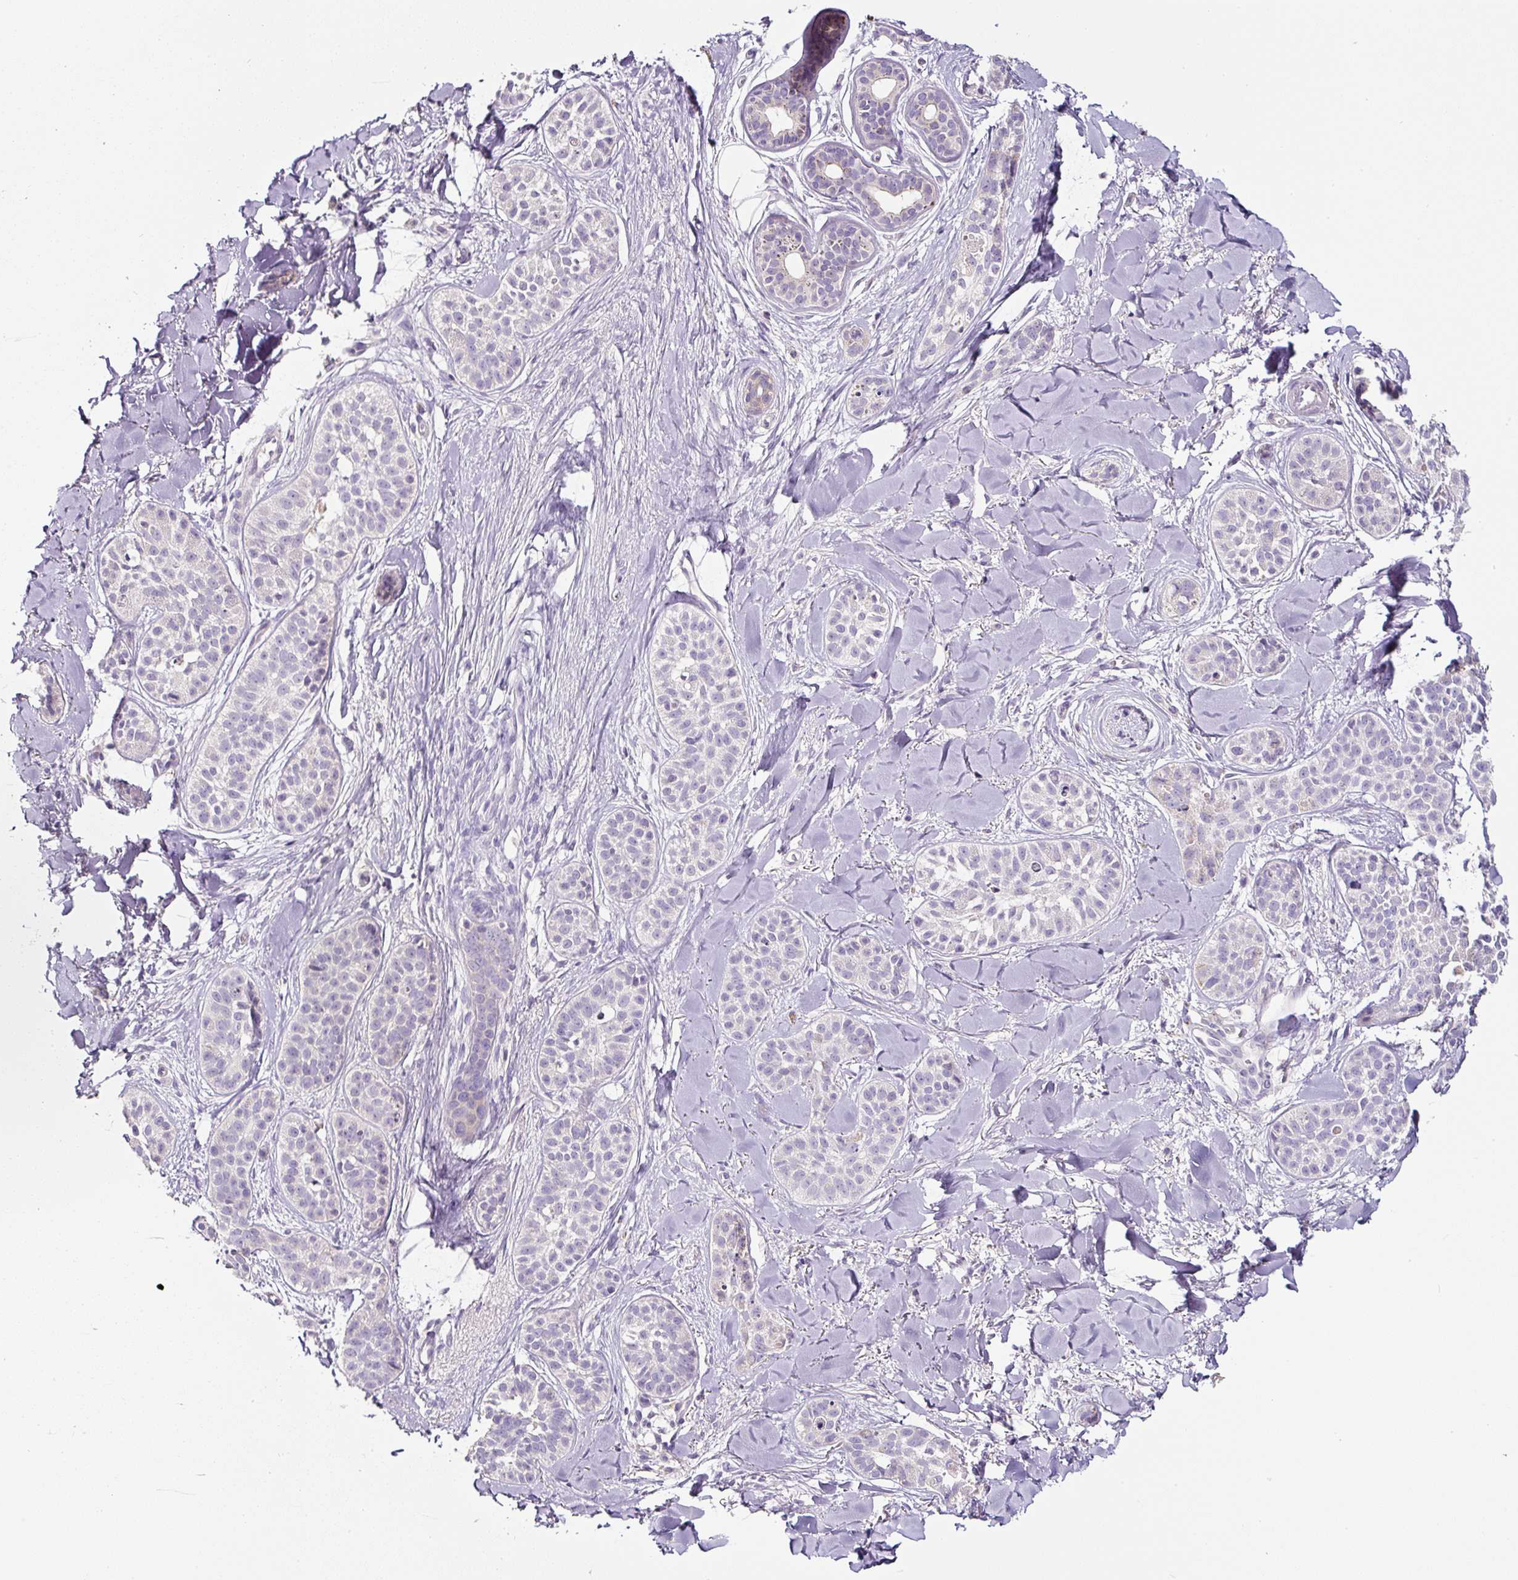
{"staining": {"intensity": "negative", "quantity": "none", "location": "none"}, "tissue": "skin cancer", "cell_type": "Tumor cells", "image_type": "cancer", "snomed": [{"axis": "morphology", "description": "Basal cell carcinoma"}, {"axis": "topography", "description": "Skin"}], "caption": "DAB (3,3'-diaminobenzidine) immunohistochemical staining of human skin basal cell carcinoma demonstrates no significant positivity in tumor cells. The staining is performed using DAB brown chromogen with nuclei counter-stained in using hematoxylin.", "gene": "HPS4", "patient": {"sex": "male", "age": 52}}